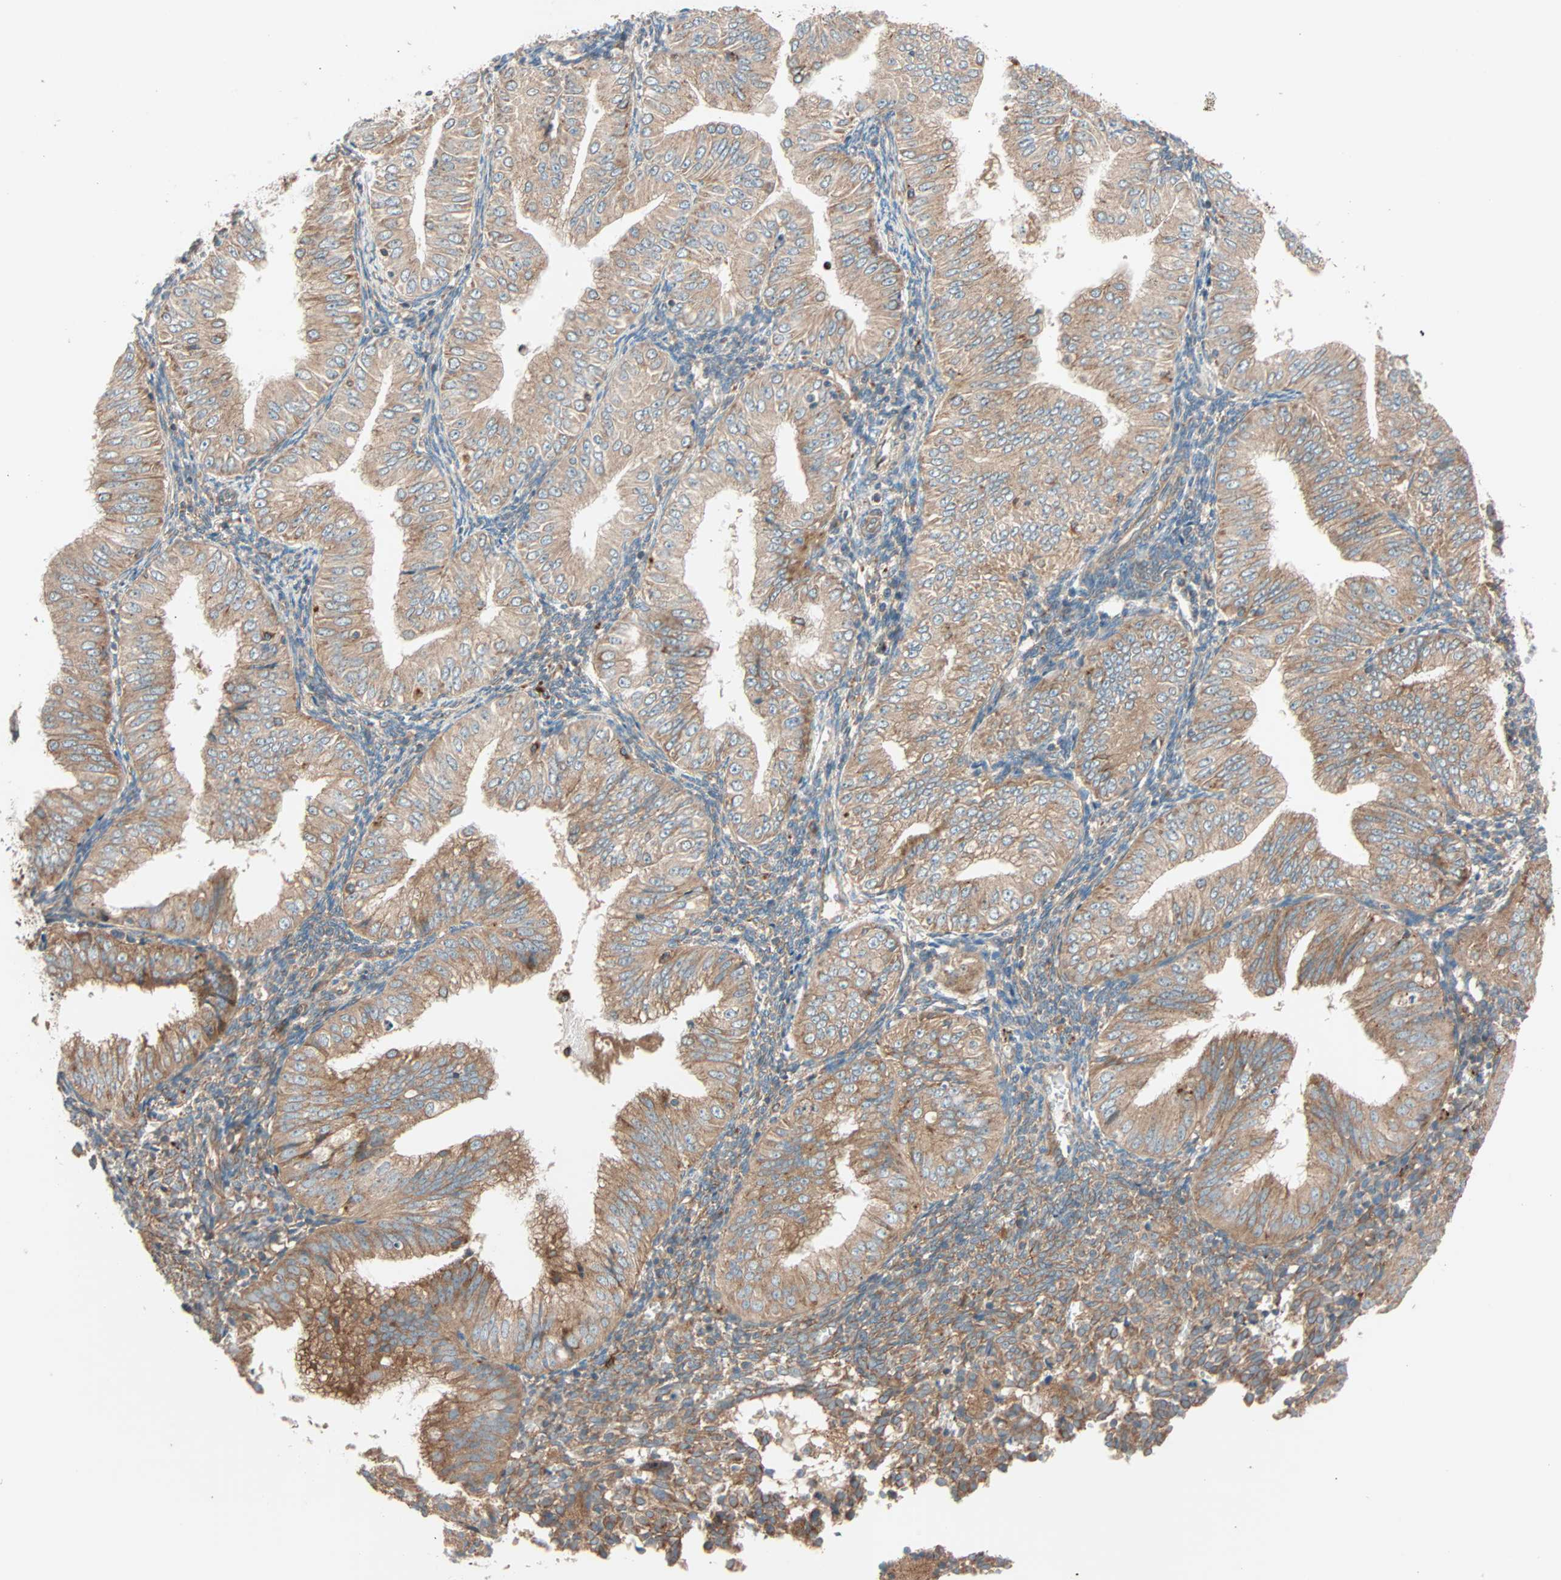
{"staining": {"intensity": "moderate", "quantity": ">75%", "location": "cytoplasmic/membranous"}, "tissue": "endometrial cancer", "cell_type": "Tumor cells", "image_type": "cancer", "snomed": [{"axis": "morphology", "description": "Normal tissue, NOS"}, {"axis": "morphology", "description": "Adenocarcinoma, NOS"}, {"axis": "topography", "description": "Endometrium"}], "caption": "An image showing moderate cytoplasmic/membranous staining in approximately >75% of tumor cells in adenocarcinoma (endometrial), as visualized by brown immunohistochemical staining.", "gene": "PHYH", "patient": {"sex": "female", "age": 53}}